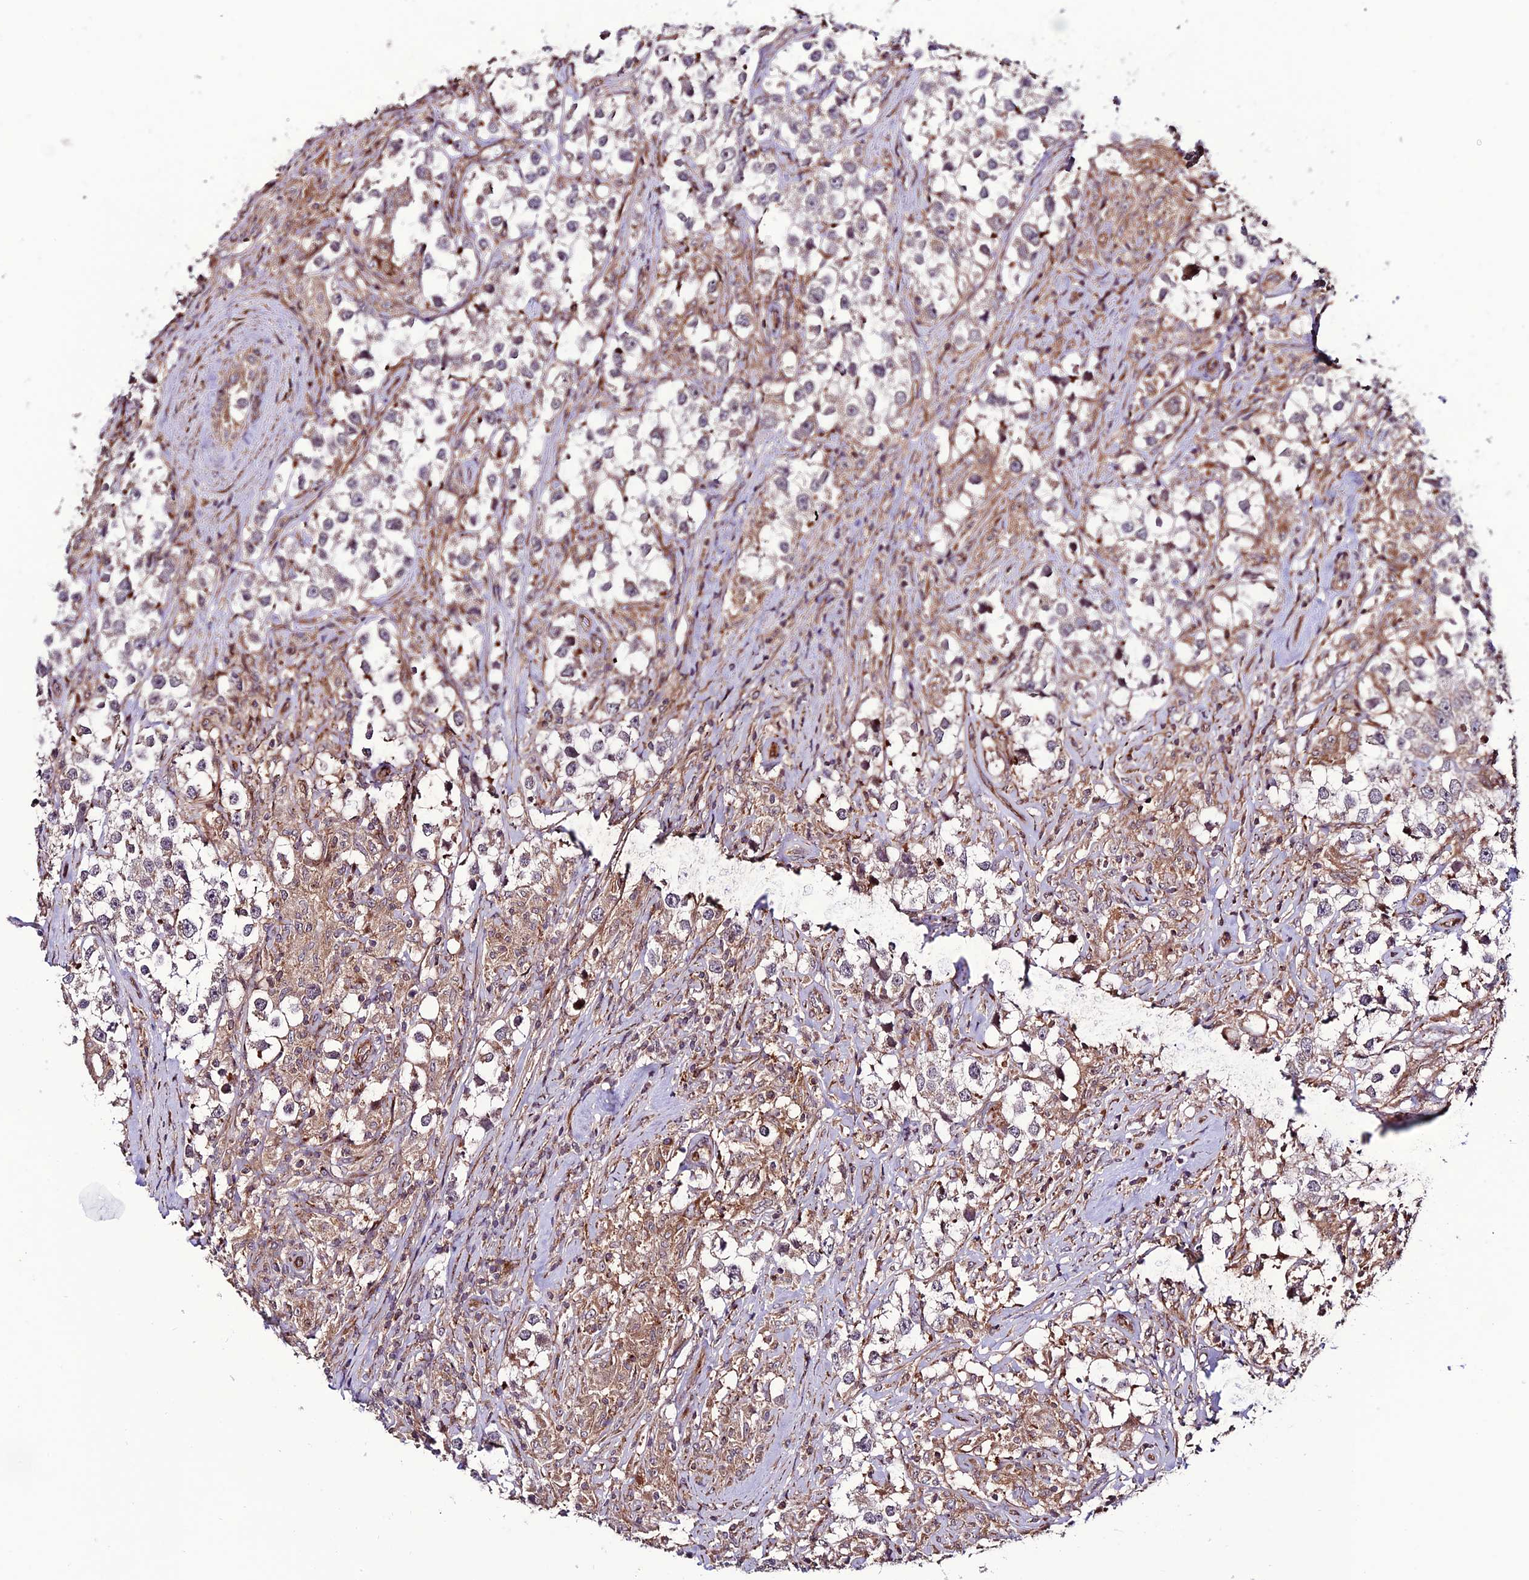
{"staining": {"intensity": "negative", "quantity": "none", "location": "none"}, "tissue": "testis cancer", "cell_type": "Tumor cells", "image_type": "cancer", "snomed": [{"axis": "morphology", "description": "Seminoma, NOS"}, {"axis": "topography", "description": "Testis"}], "caption": "Immunohistochemistry micrograph of neoplastic tissue: seminoma (testis) stained with DAB demonstrates no significant protein staining in tumor cells. The staining was performed using DAB to visualize the protein expression in brown, while the nuclei were stained in blue with hematoxylin (Magnification: 20x).", "gene": "TNIP3", "patient": {"sex": "male", "age": 46}}